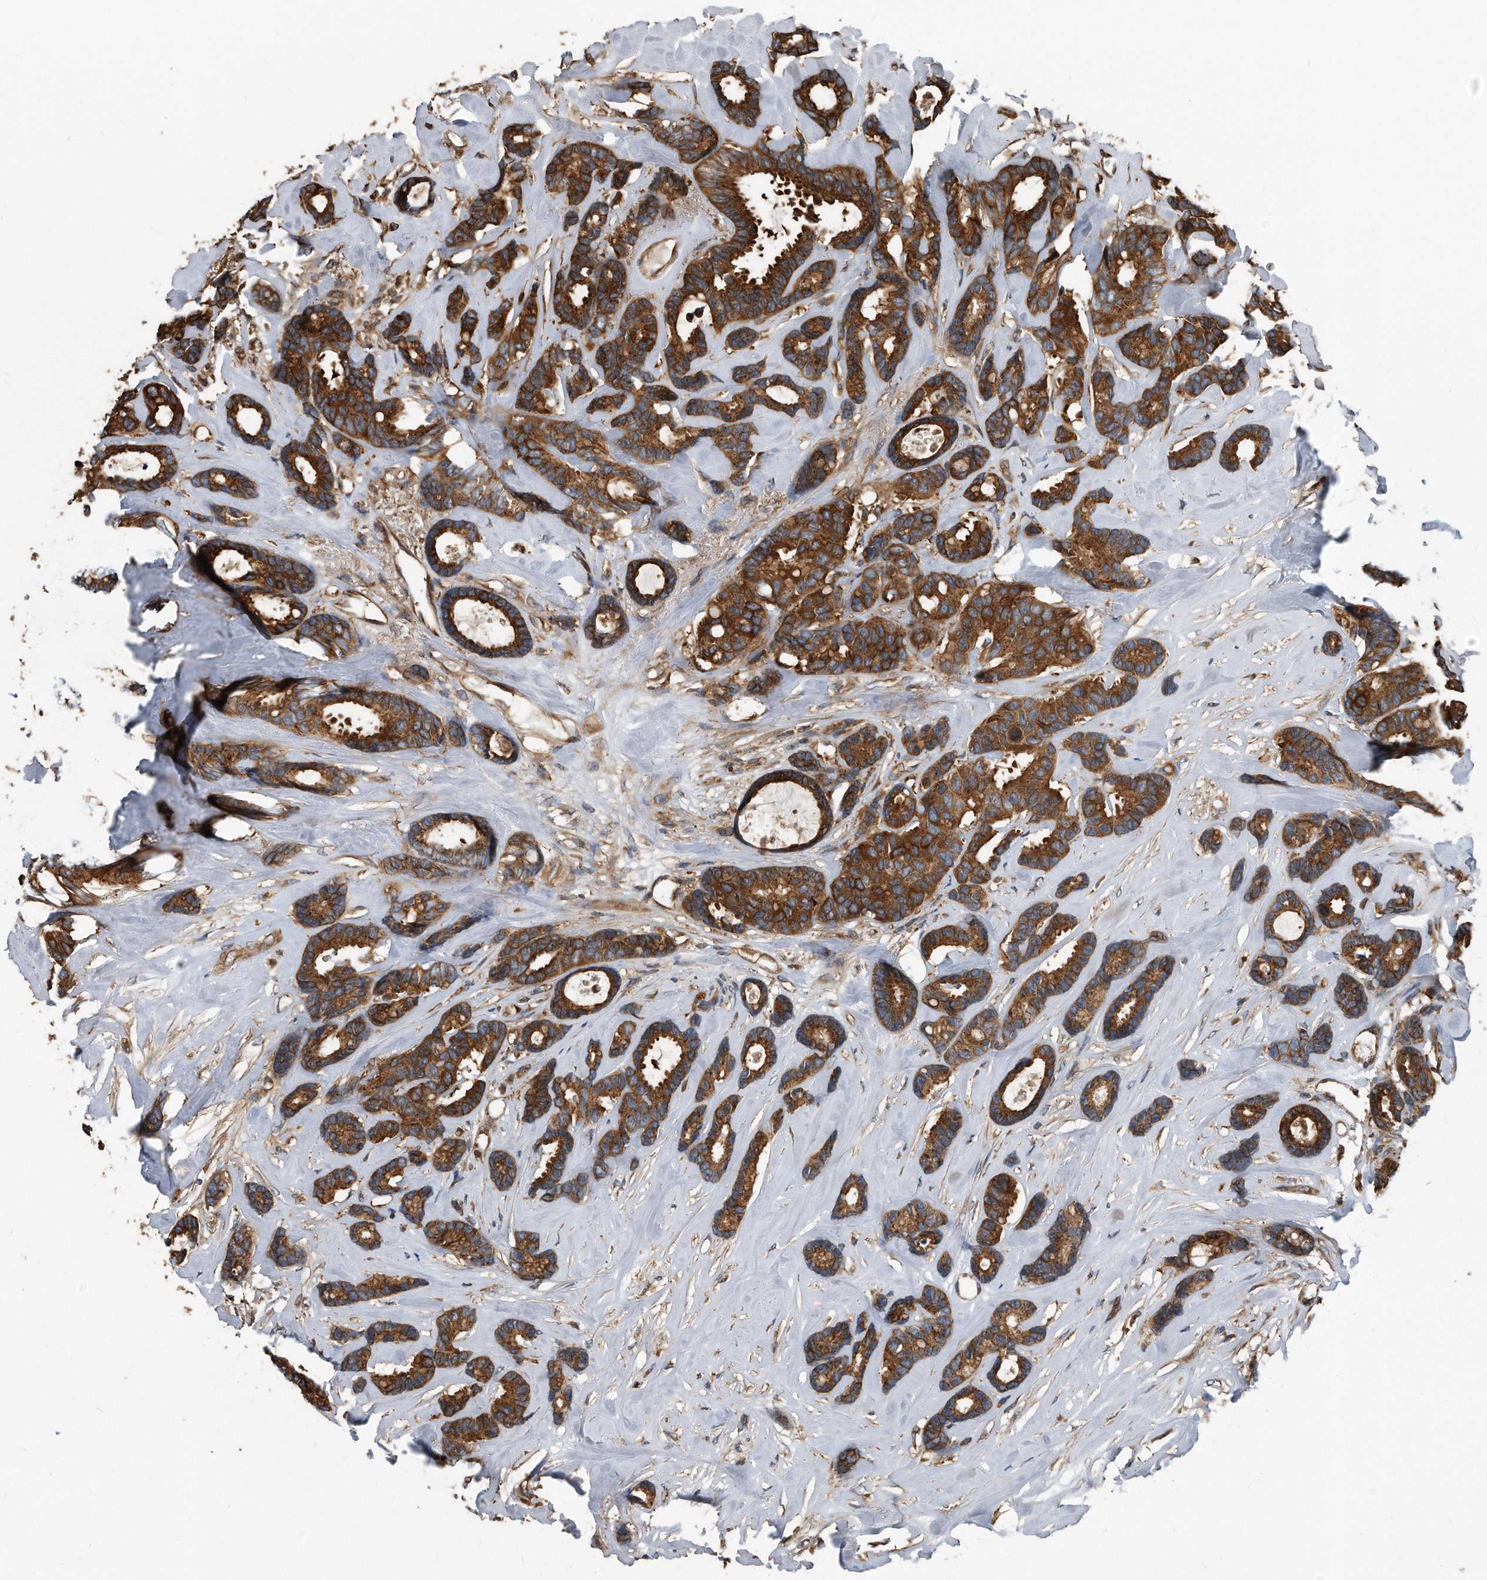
{"staining": {"intensity": "strong", "quantity": ">75%", "location": "cytoplasmic/membranous"}, "tissue": "breast cancer", "cell_type": "Tumor cells", "image_type": "cancer", "snomed": [{"axis": "morphology", "description": "Duct carcinoma"}, {"axis": "topography", "description": "Breast"}], "caption": "A photomicrograph of human breast intraductal carcinoma stained for a protein displays strong cytoplasmic/membranous brown staining in tumor cells. (DAB (3,3'-diaminobenzidine) IHC, brown staining for protein, blue staining for nuclei).", "gene": "FAM136A", "patient": {"sex": "female", "age": 87}}